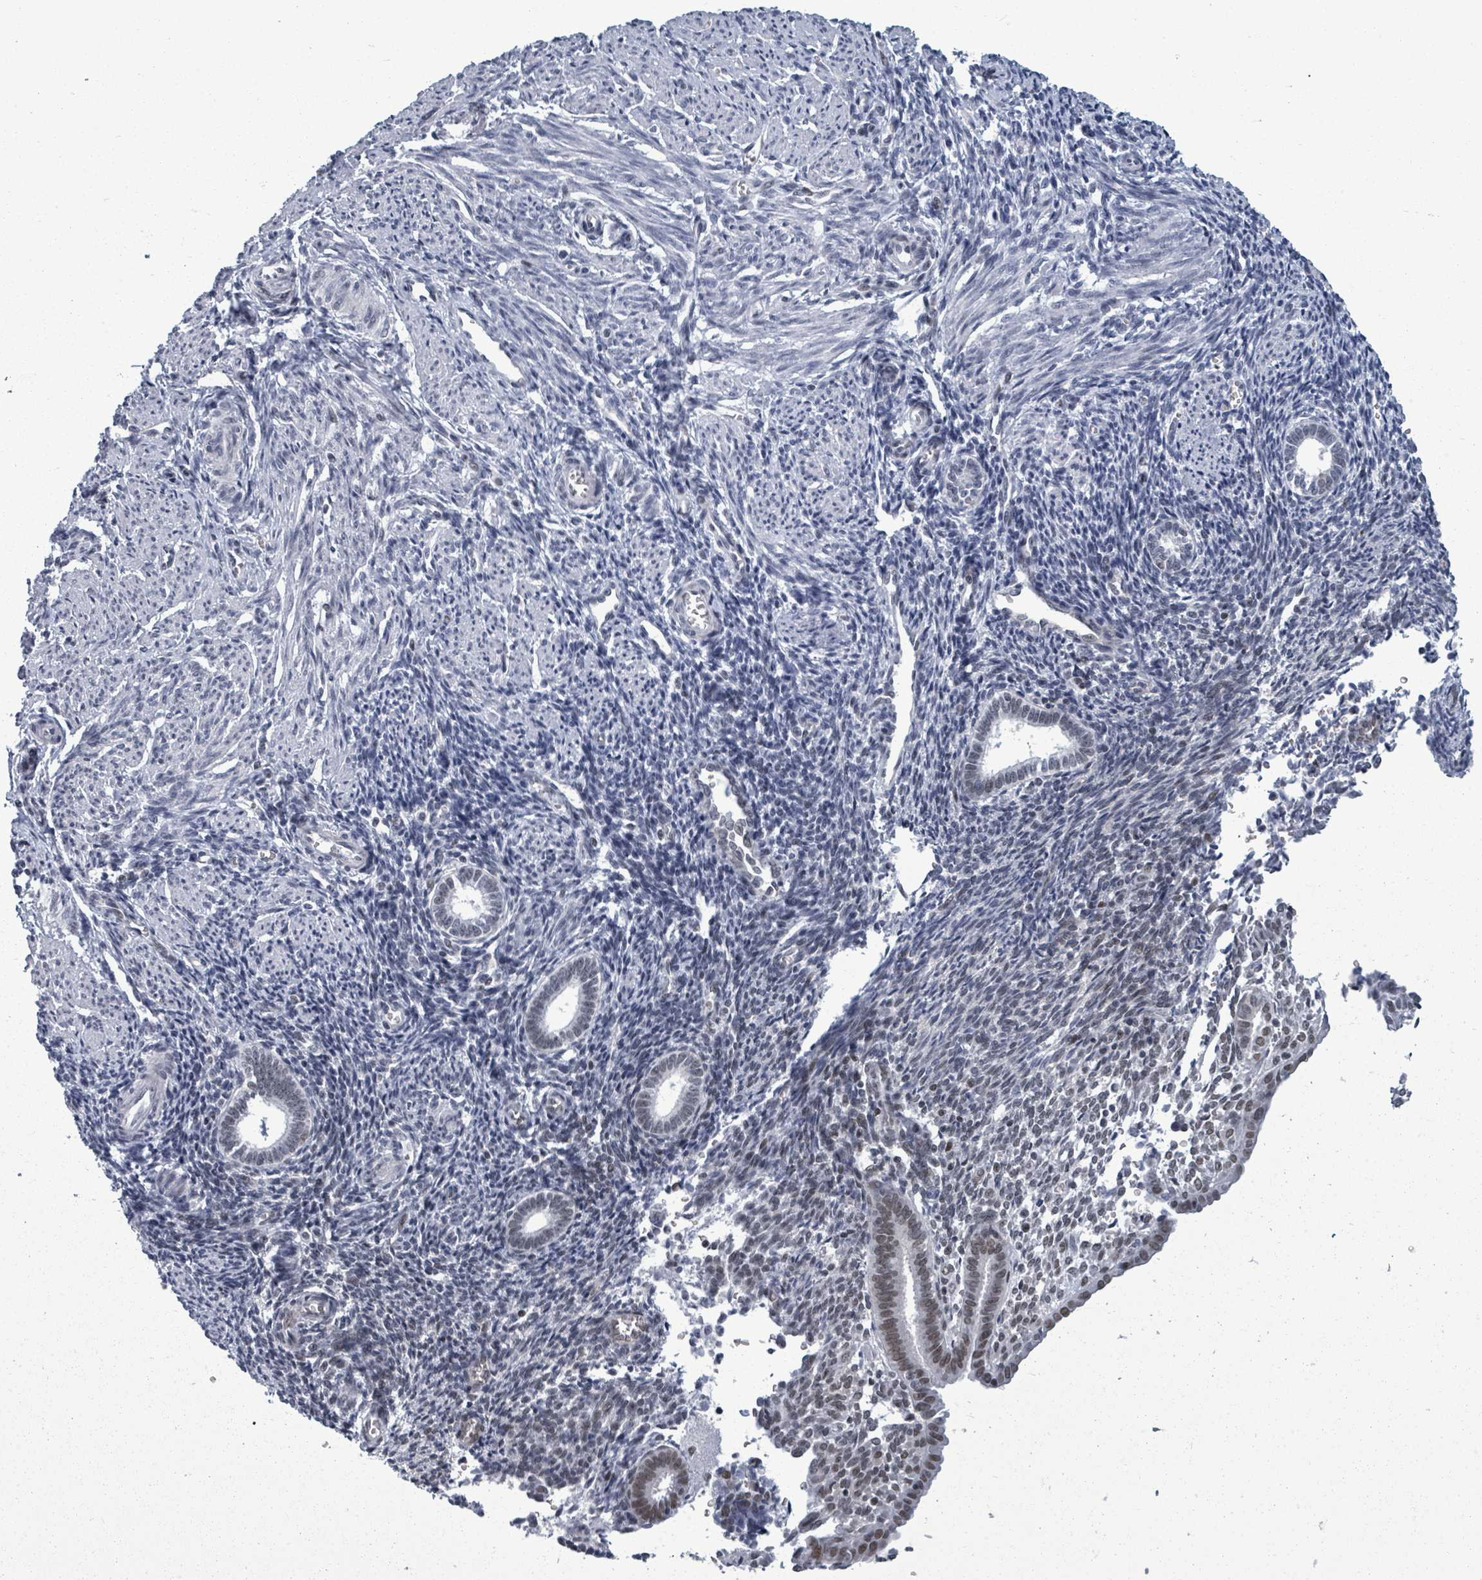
{"staining": {"intensity": "negative", "quantity": "none", "location": "none"}, "tissue": "endometrium", "cell_type": "Cells in endometrial stroma", "image_type": "normal", "snomed": [{"axis": "morphology", "description": "Normal tissue, NOS"}, {"axis": "topography", "description": "Endometrium"}], "caption": "Human endometrium stained for a protein using IHC demonstrates no positivity in cells in endometrial stroma.", "gene": "BIVM", "patient": {"sex": "female", "age": 32}}